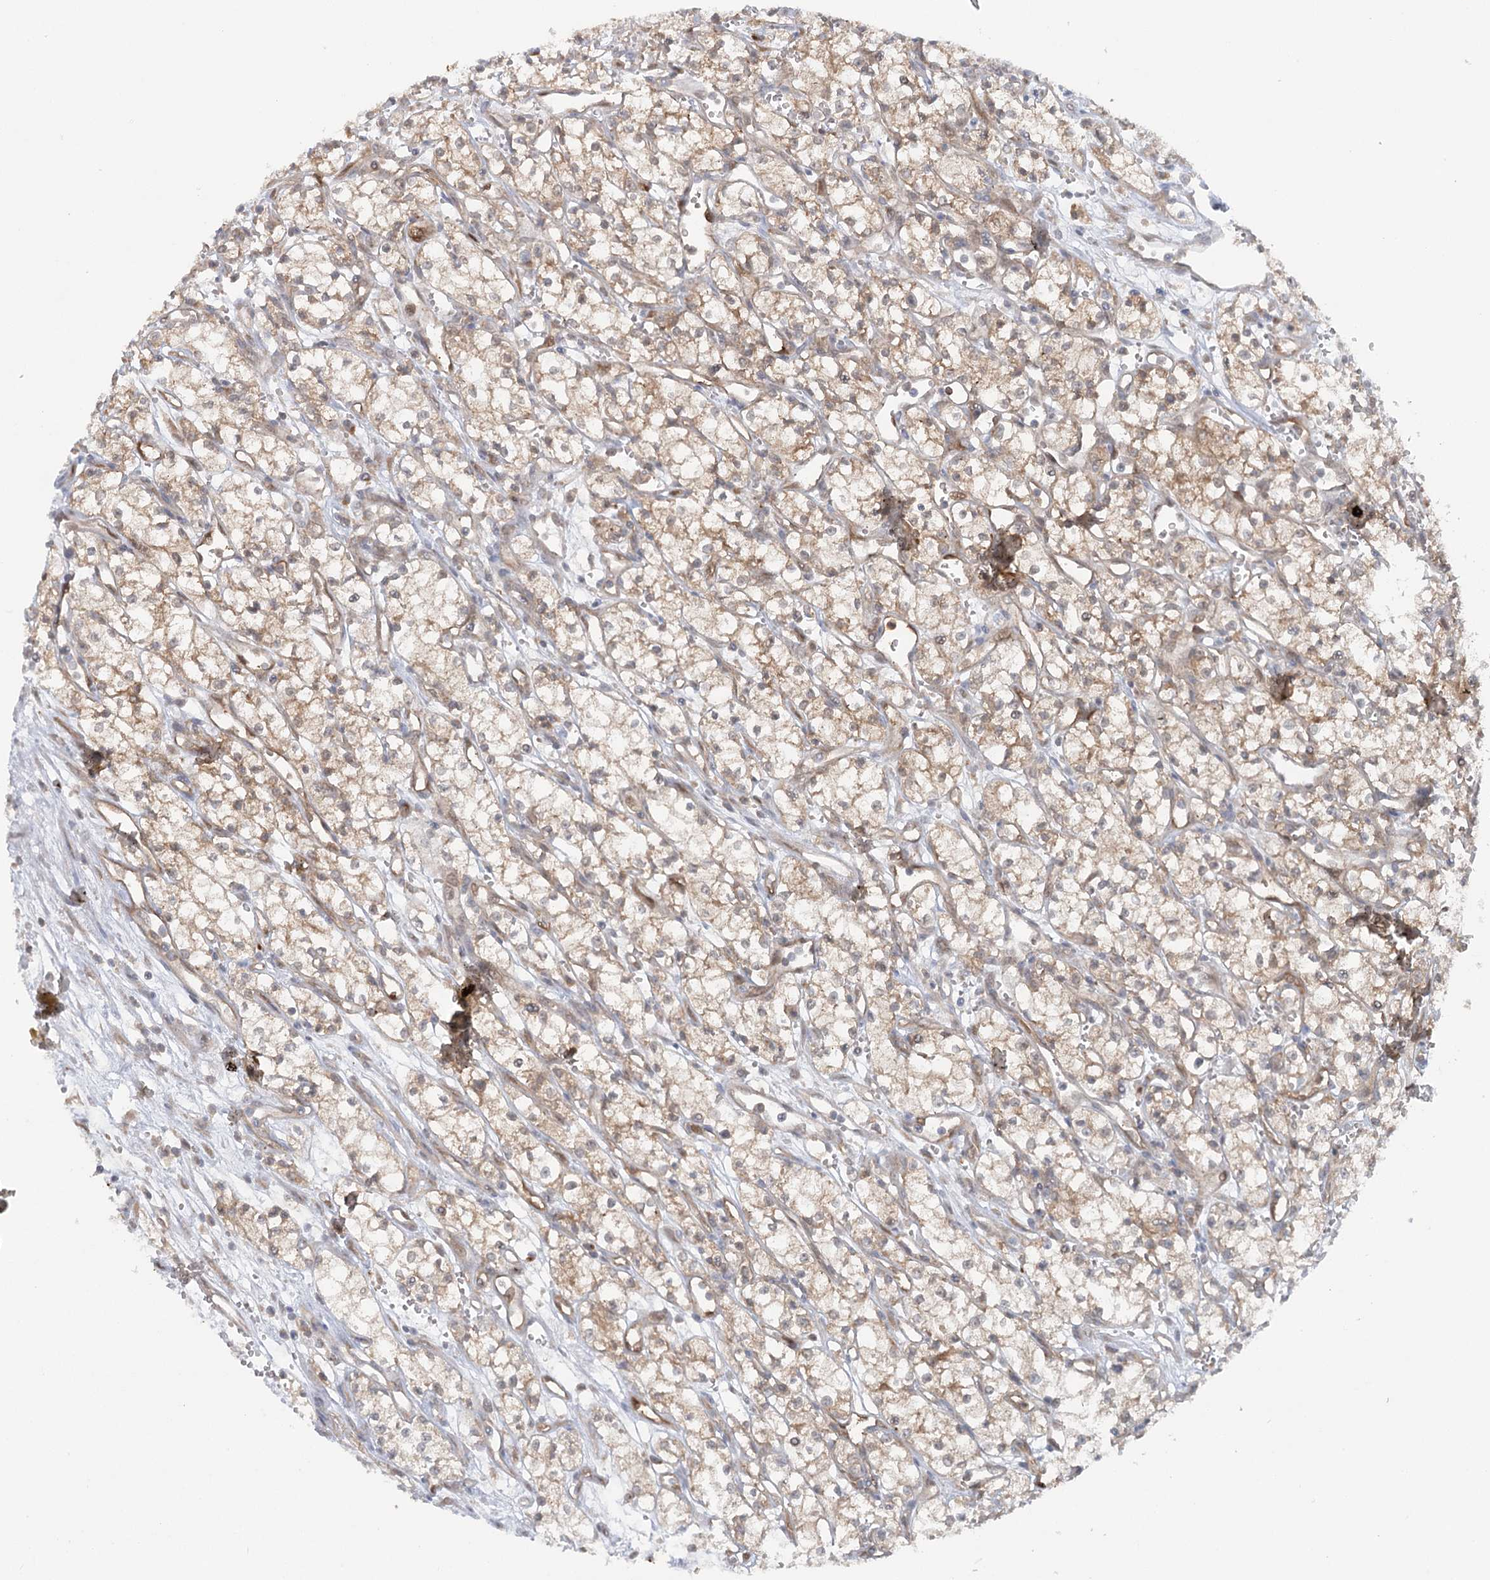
{"staining": {"intensity": "moderate", "quantity": ">75%", "location": "cytoplasmic/membranous"}, "tissue": "renal cancer", "cell_type": "Tumor cells", "image_type": "cancer", "snomed": [{"axis": "morphology", "description": "Adenocarcinoma, NOS"}, {"axis": "topography", "description": "Kidney"}], "caption": "This is an image of IHC staining of renal cancer, which shows moderate positivity in the cytoplasmic/membranous of tumor cells.", "gene": "GBE1", "patient": {"sex": "male", "age": 59}}